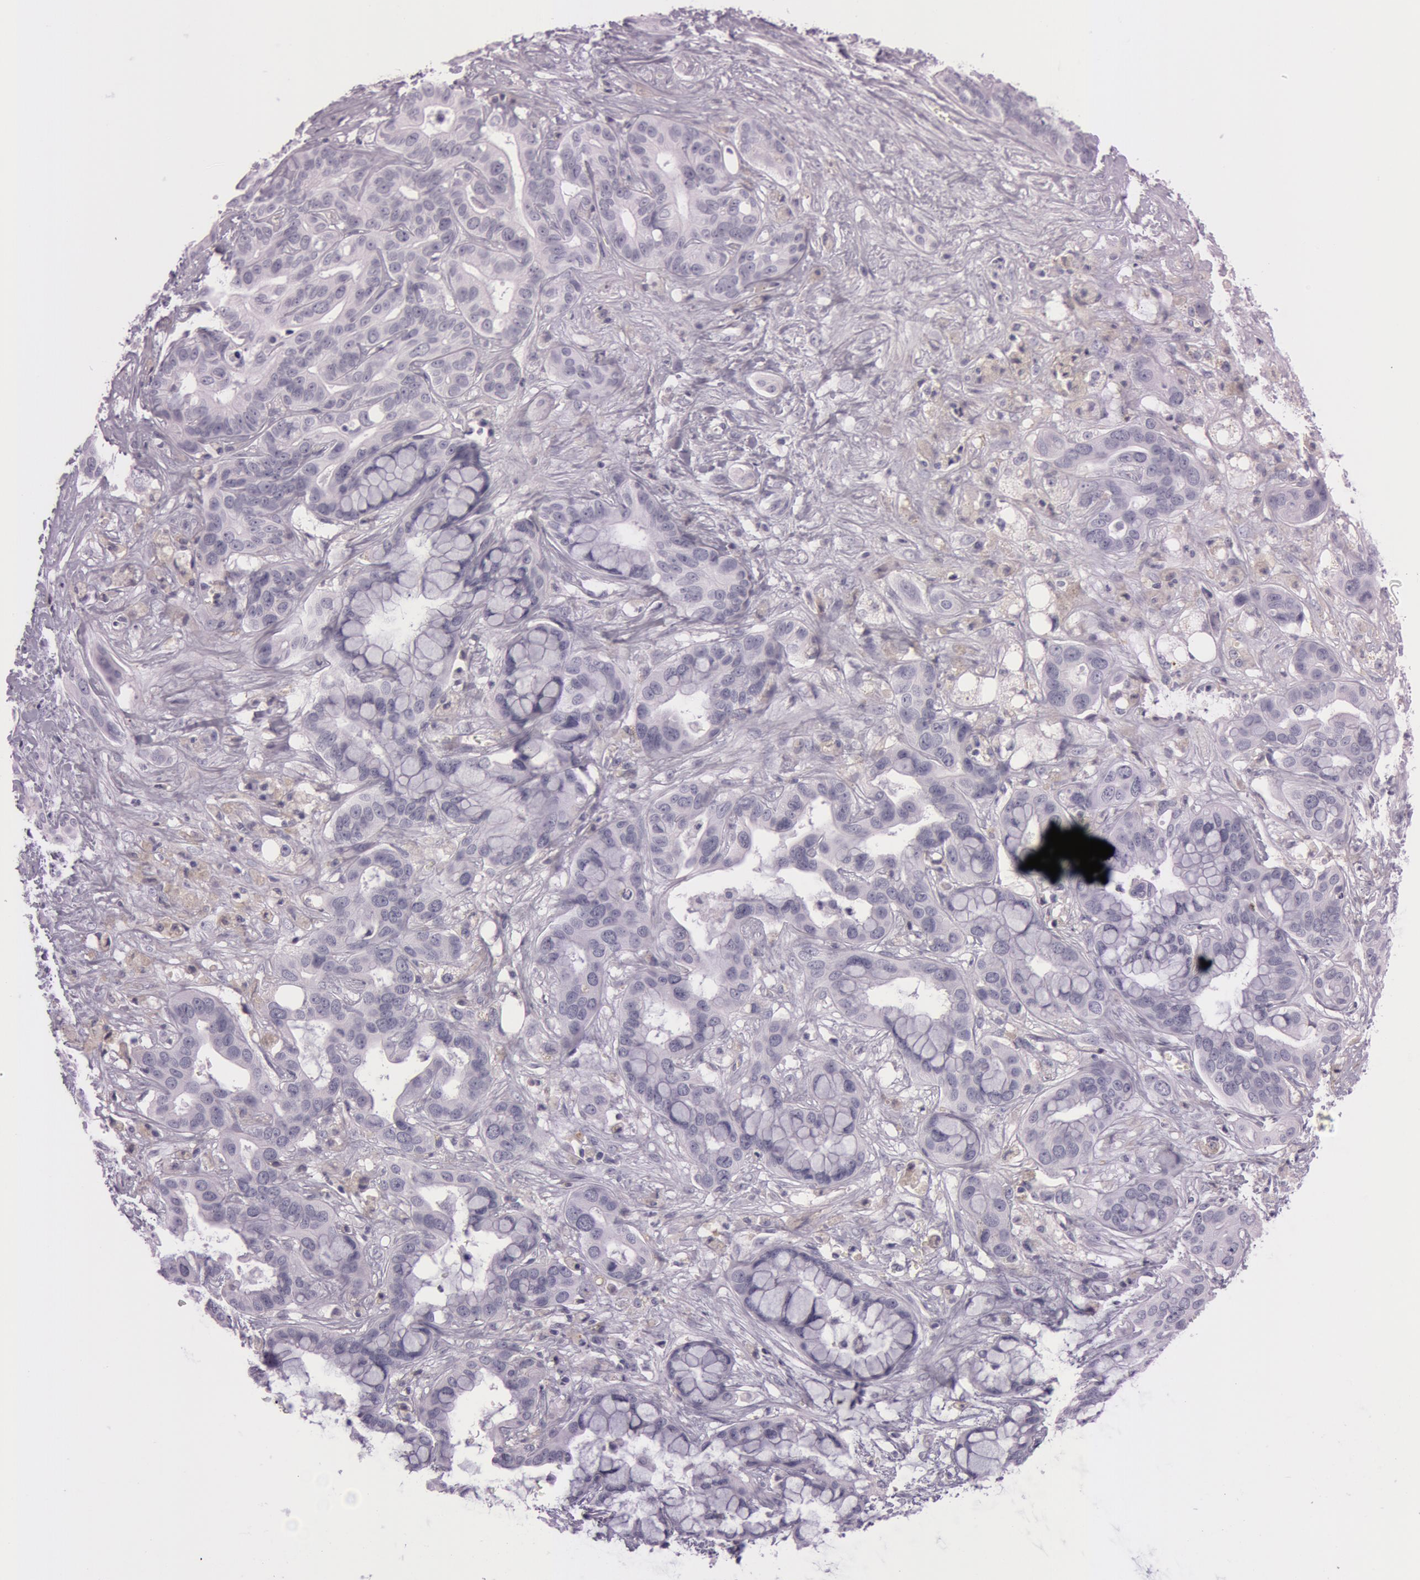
{"staining": {"intensity": "negative", "quantity": "none", "location": "none"}, "tissue": "liver cancer", "cell_type": "Tumor cells", "image_type": "cancer", "snomed": [{"axis": "morphology", "description": "Cholangiocarcinoma"}, {"axis": "topography", "description": "Liver"}], "caption": "Immunohistochemical staining of human liver cholangiocarcinoma reveals no significant expression in tumor cells. Brightfield microscopy of immunohistochemistry (IHC) stained with DAB (brown) and hematoxylin (blue), captured at high magnification.", "gene": "S100A7", "patient": {"sex": "female", "age": 65}}